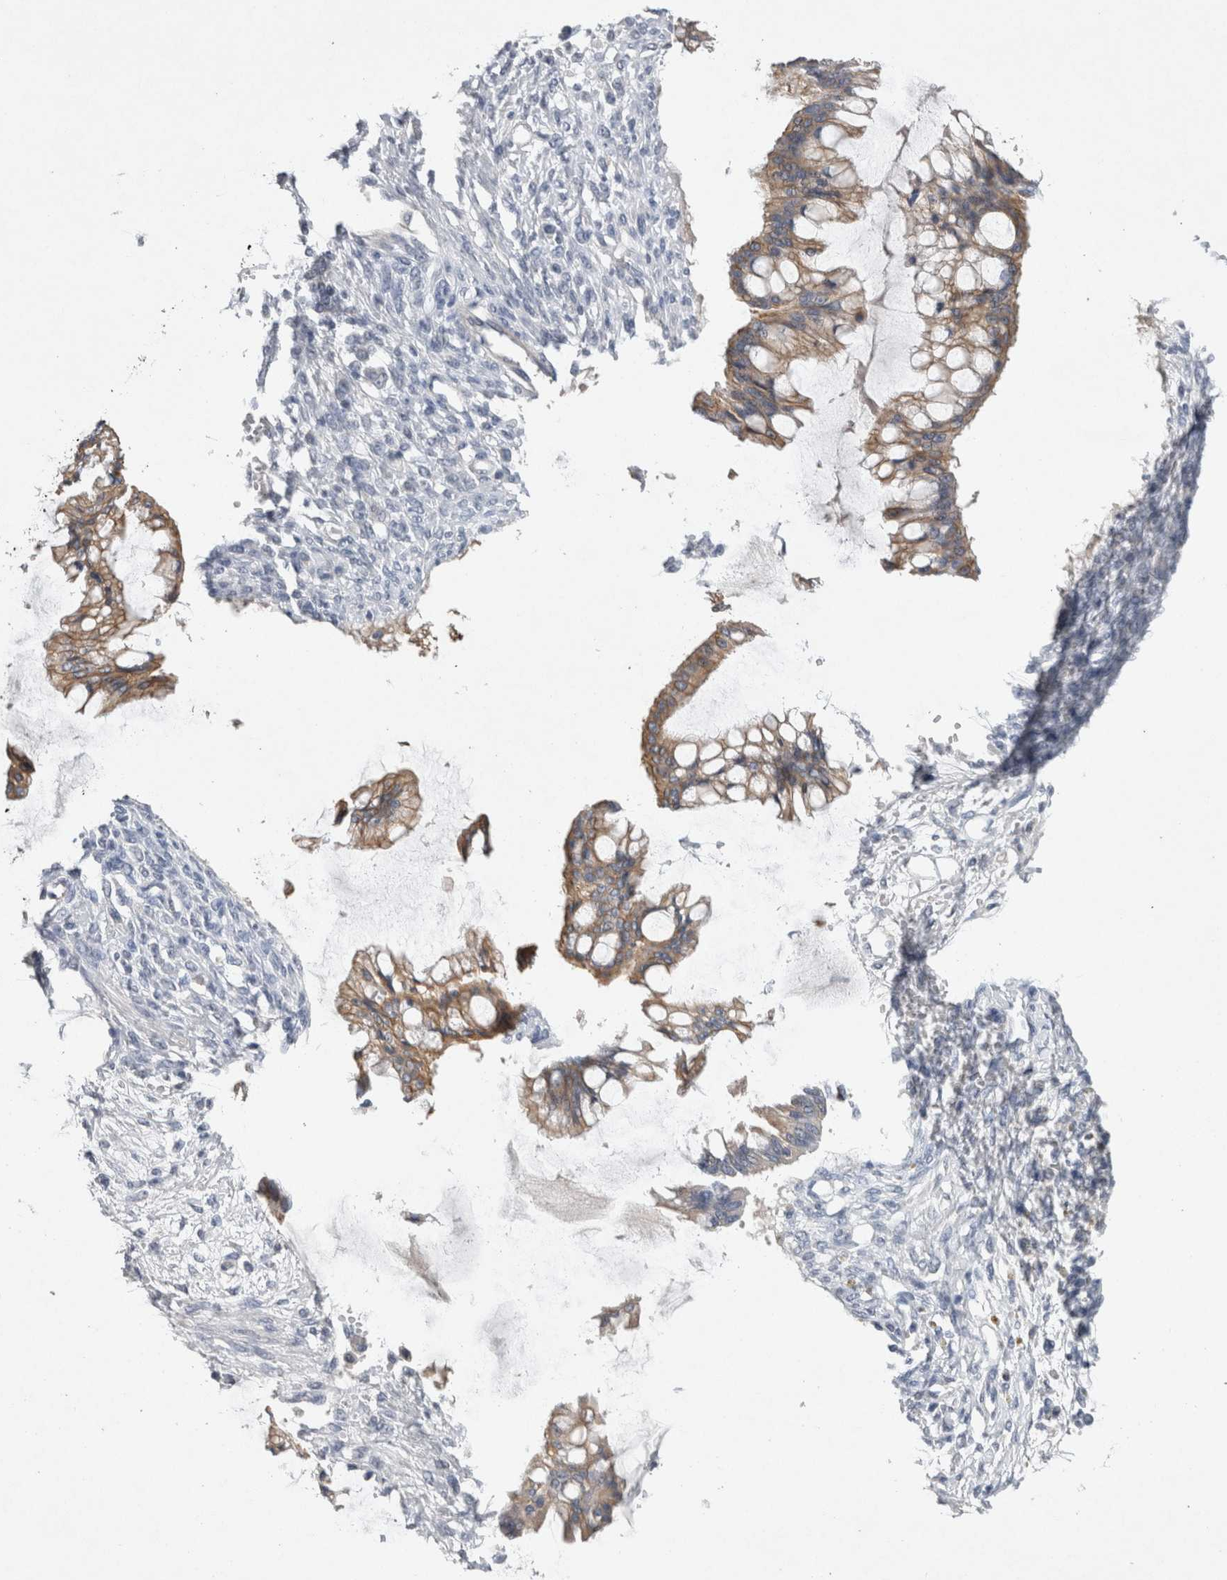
{"staining": {"intensity": "moderate", "quantity": ">75%", "location": "cytoplasmic/membranous"}, "tissue": "ovarian cancer", "cell_type": "Tumor cells", "image_type": "cancer", "snomed": [{"axis": "morphology", "description": "Cystadenocarcinoma, mucinous, NOS"}, {"axis": "topography", "description": "Ovary"}], "caption": "Approximately >75% of tumor cells in ovarian cancer (mucinous cystadenocarcinoma) demonstrate moderate cytoplasmic/membranous protein staining as visualized by brown immunohistochemical staining.", "gene": "HEXD", "patient": {"sex": "female", "age": 73}}